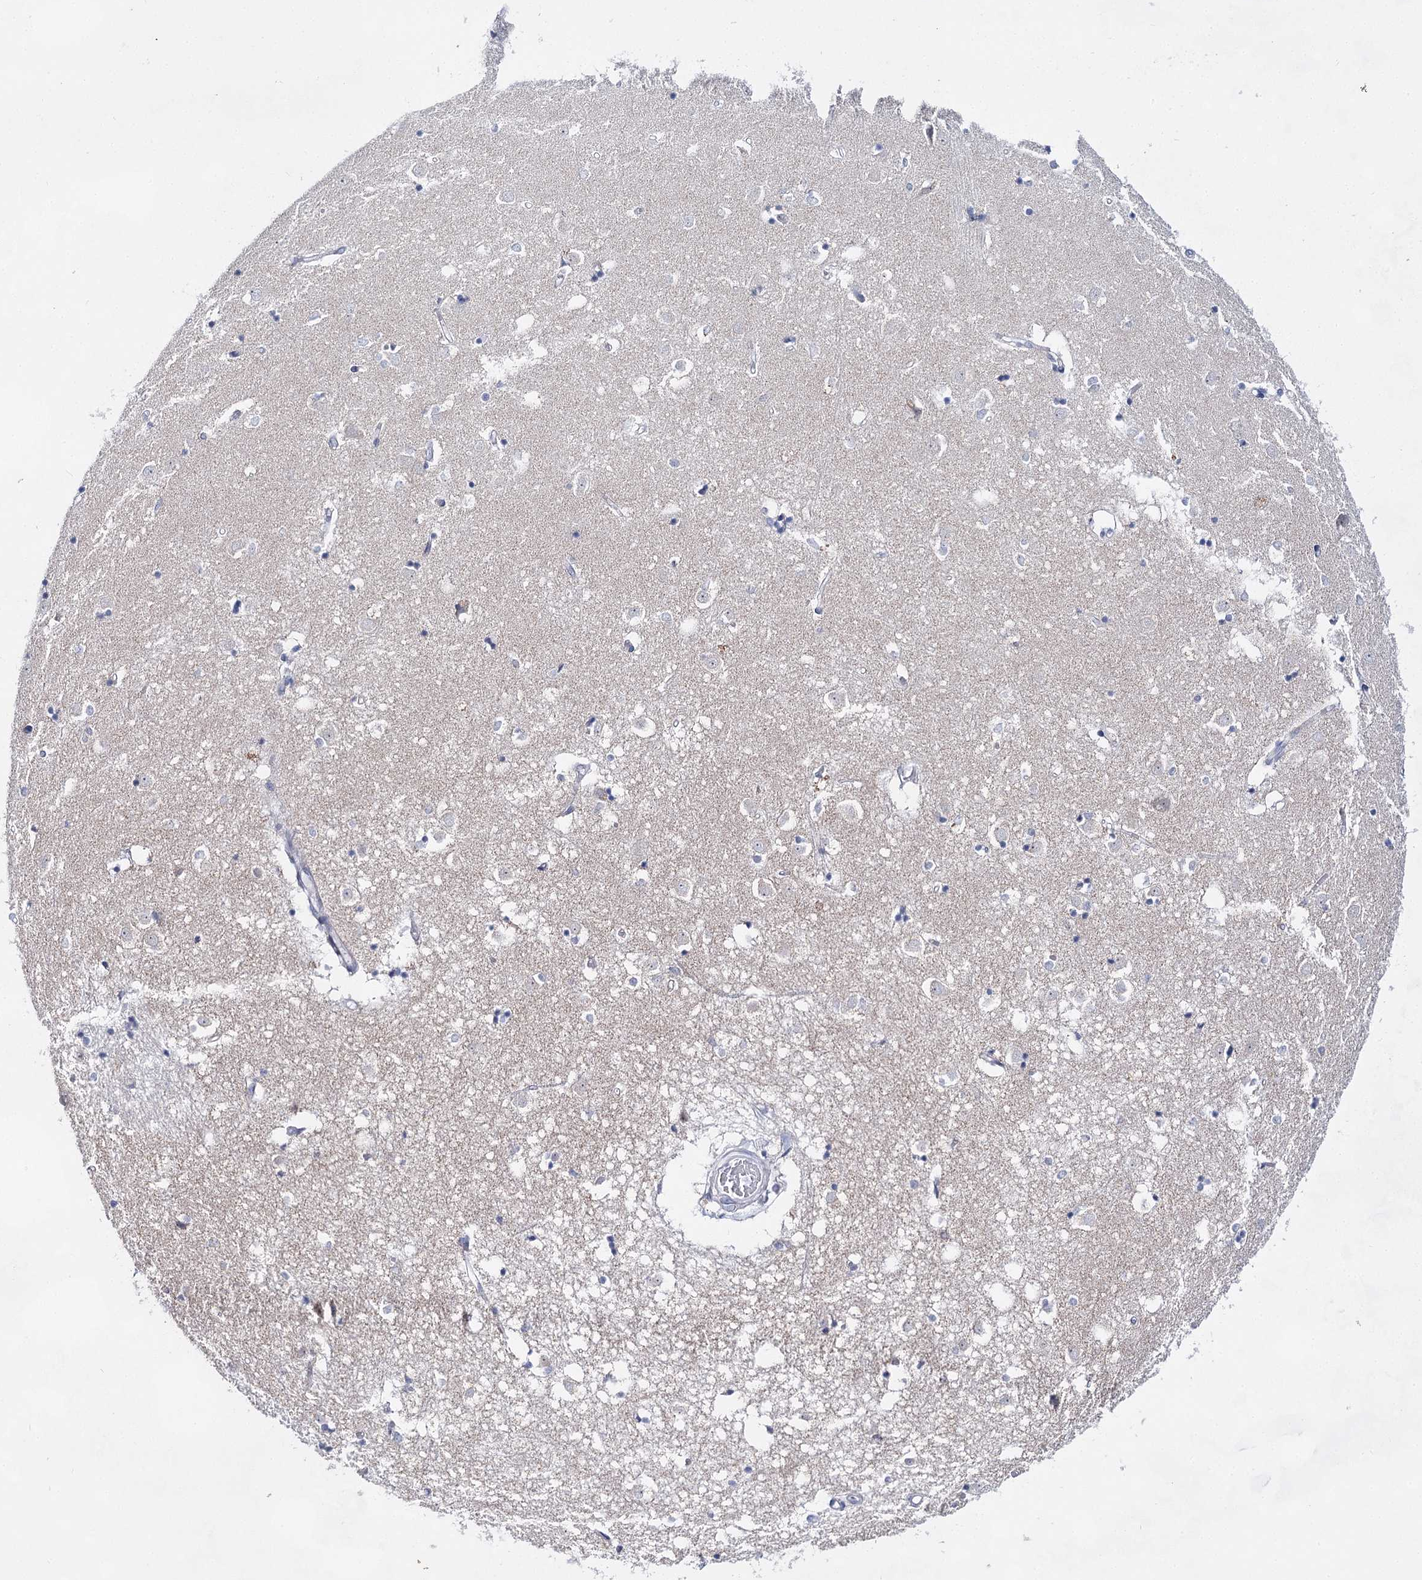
{"staining": {"intensity": "negative", "quantity": "none", "location": "none"}, "tissue": "caudate", "cell_type": "Glial cells", "image_type": "normal", "snomed": [{"axis": "morphology", "description": "Normal tissue, NOS"}, {"axis": "topography", "description": "Lateral ventricle wall"}], "caption": "Glial cells are negative for brown protein staining in unremarkable caudate. (DAB (3,3'-diaminobenzidine) IHC visualized using brightfield microscopy, high magnification).", "gene": "BPHL", "patient": {"sex": "male", "age": 45}}